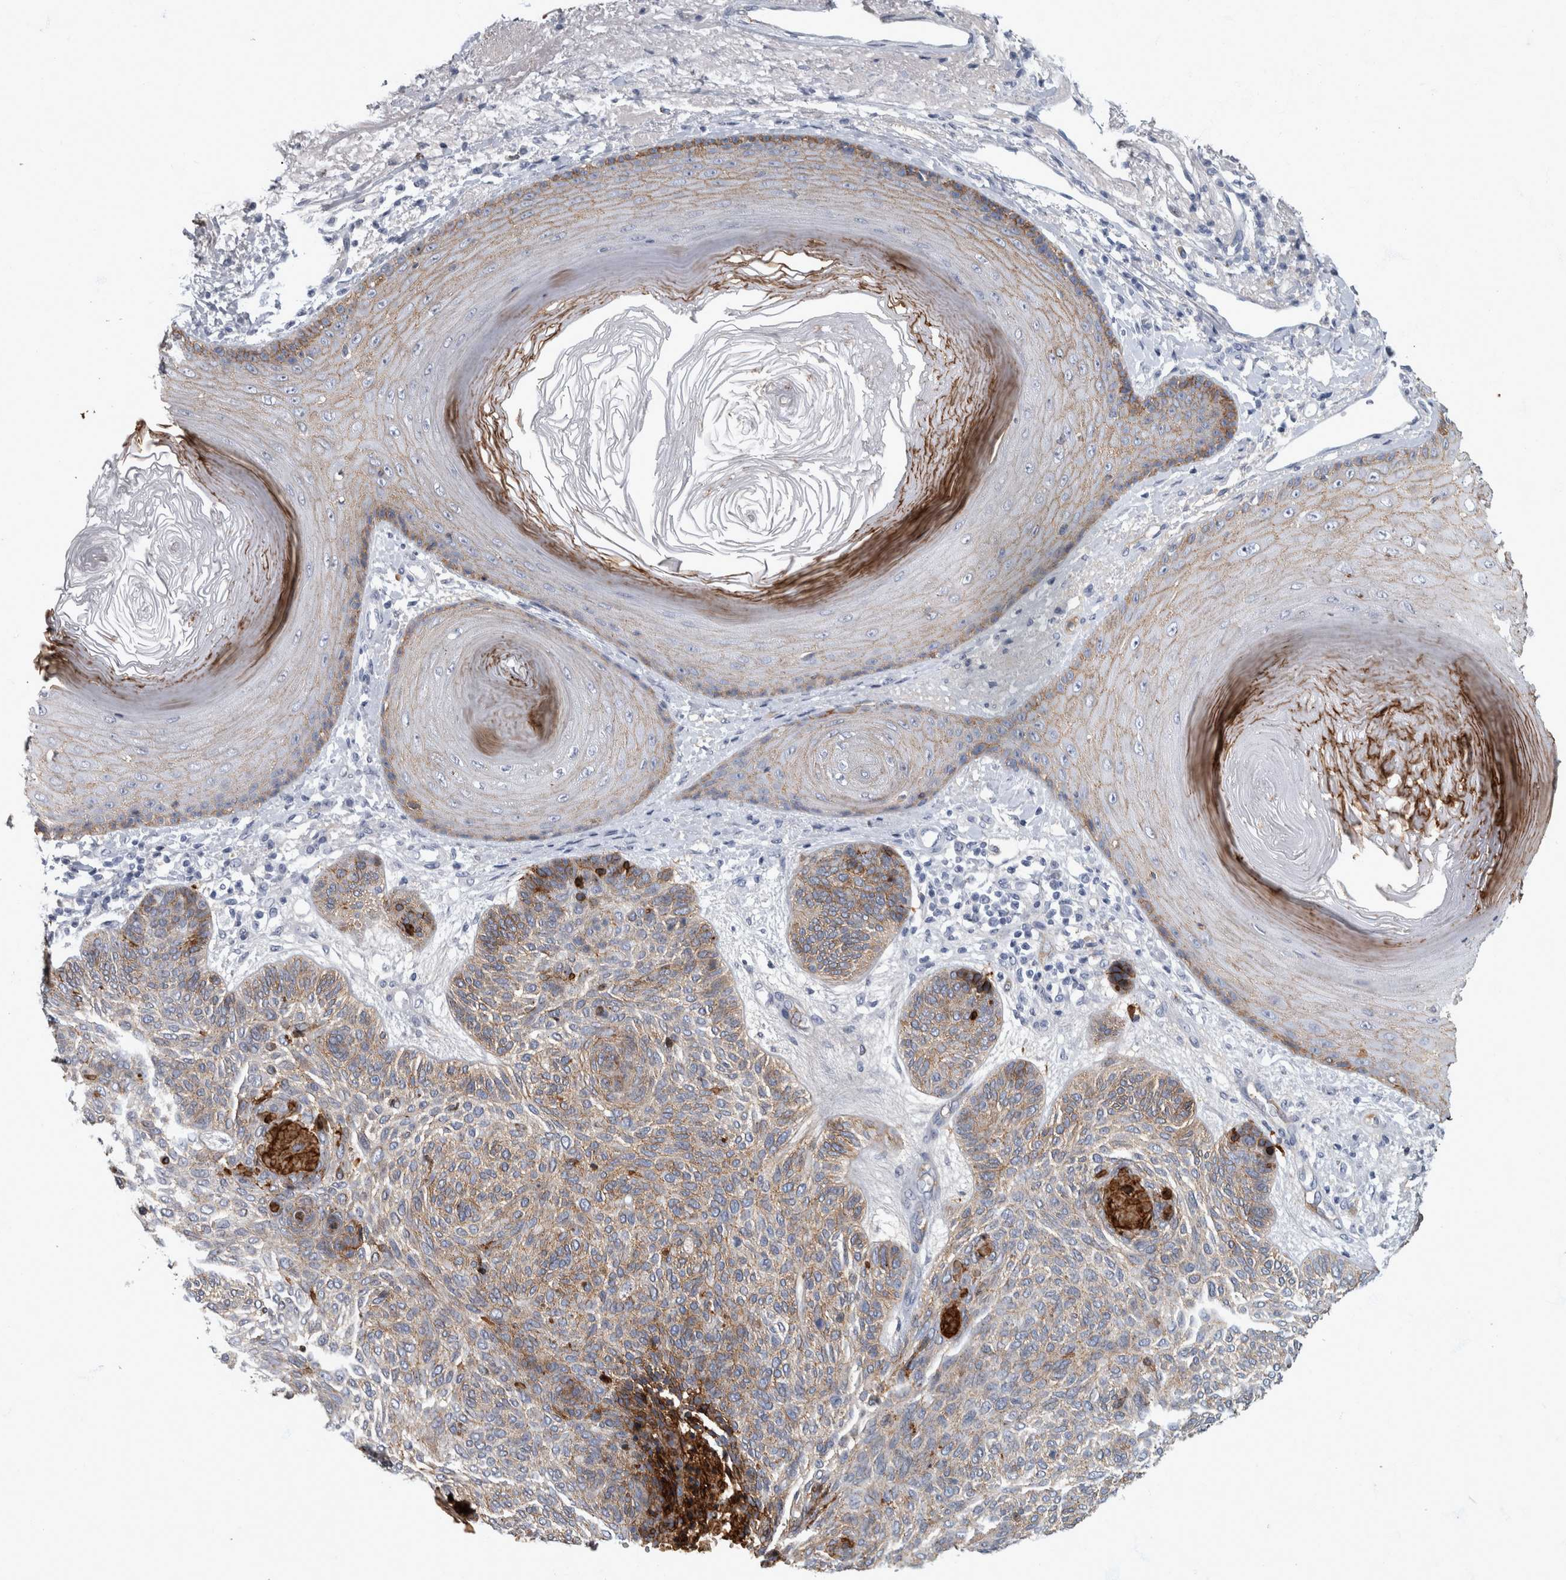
{"staining": {"intensity": "moderate", "quantity": "25%-75%", "location": "cytoplasmic/membranous"}, "tissue": "skin cancer", "cell_type": "Tumor cells", "image_type": "cancer", "snomed": [{"axis": "morphology", "description": "Basal cell carcinoma"}, {"axis": "topography", "description": "Skin"}], "caption": "Tumor cells demonstrate medium levels of moderate cytoplasmic/membranous positivity in approximately 25%-75% of cells in skin basal cell carcinoma. (DAB (3,3'-diaminobenzidine) IHC with brightfield microscopy, high magnification).", "gene": "DSG2", "patient": {"sex": "male", "age": 55}}